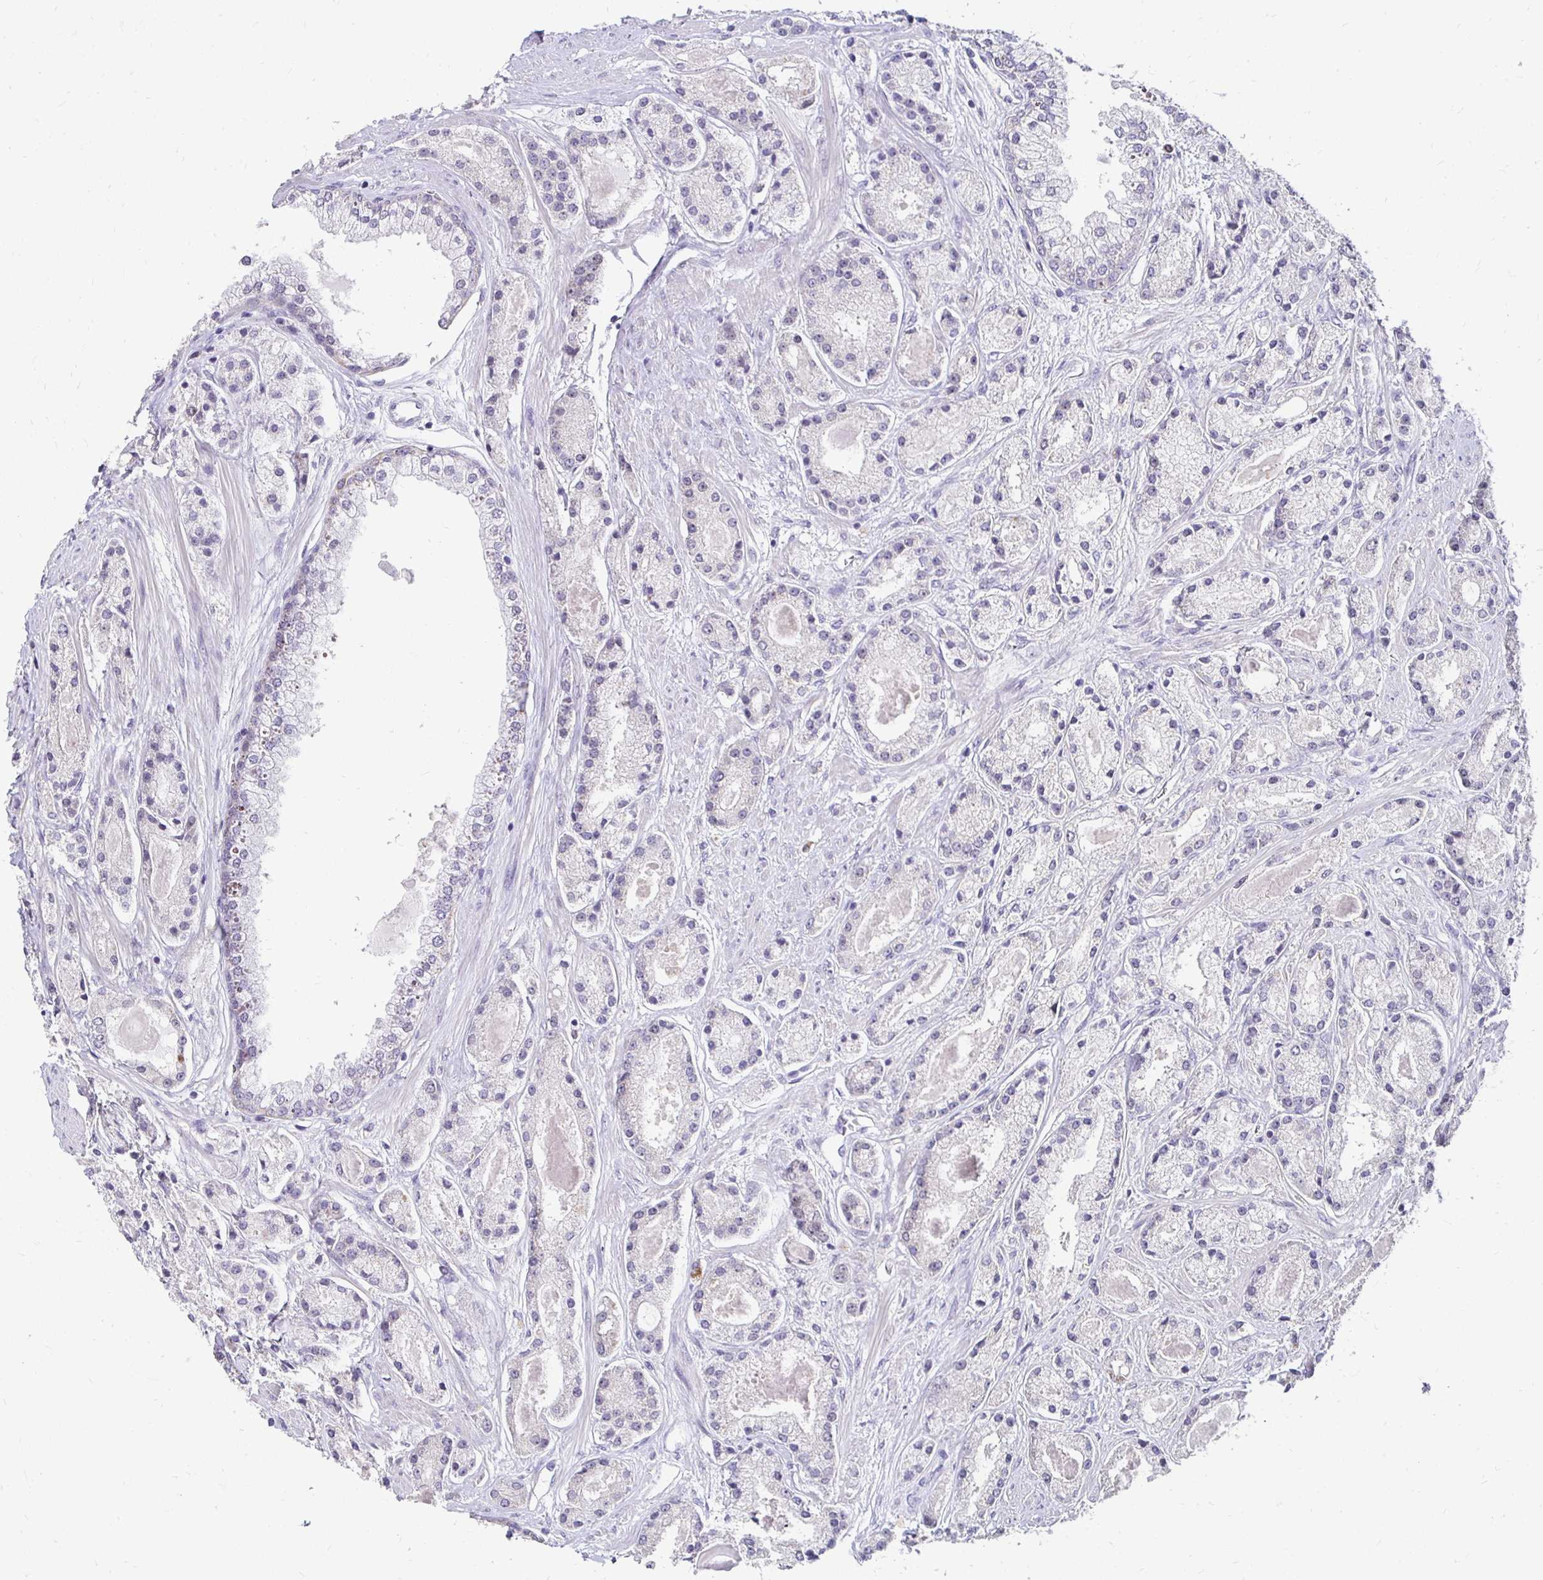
{"staining": {"intensity": "negative", "quantity": "none", "location": "none"}, "tissue": "prostate cancer", "cell_type": "Tumor cells", "image_type": "cancer", "snomed": [{"axis": "morphology", "description": "Adenocarcinoma, High grade"}, {"axis": "topography", "description": "Prostate"}], "caption": "The histopathology image exhibits no staining of tumor cells in prostate cancer (adenocarcinoma (high-grade)).", "gene": "PADI2", "patient": {"sex": "male", "age": 67}}